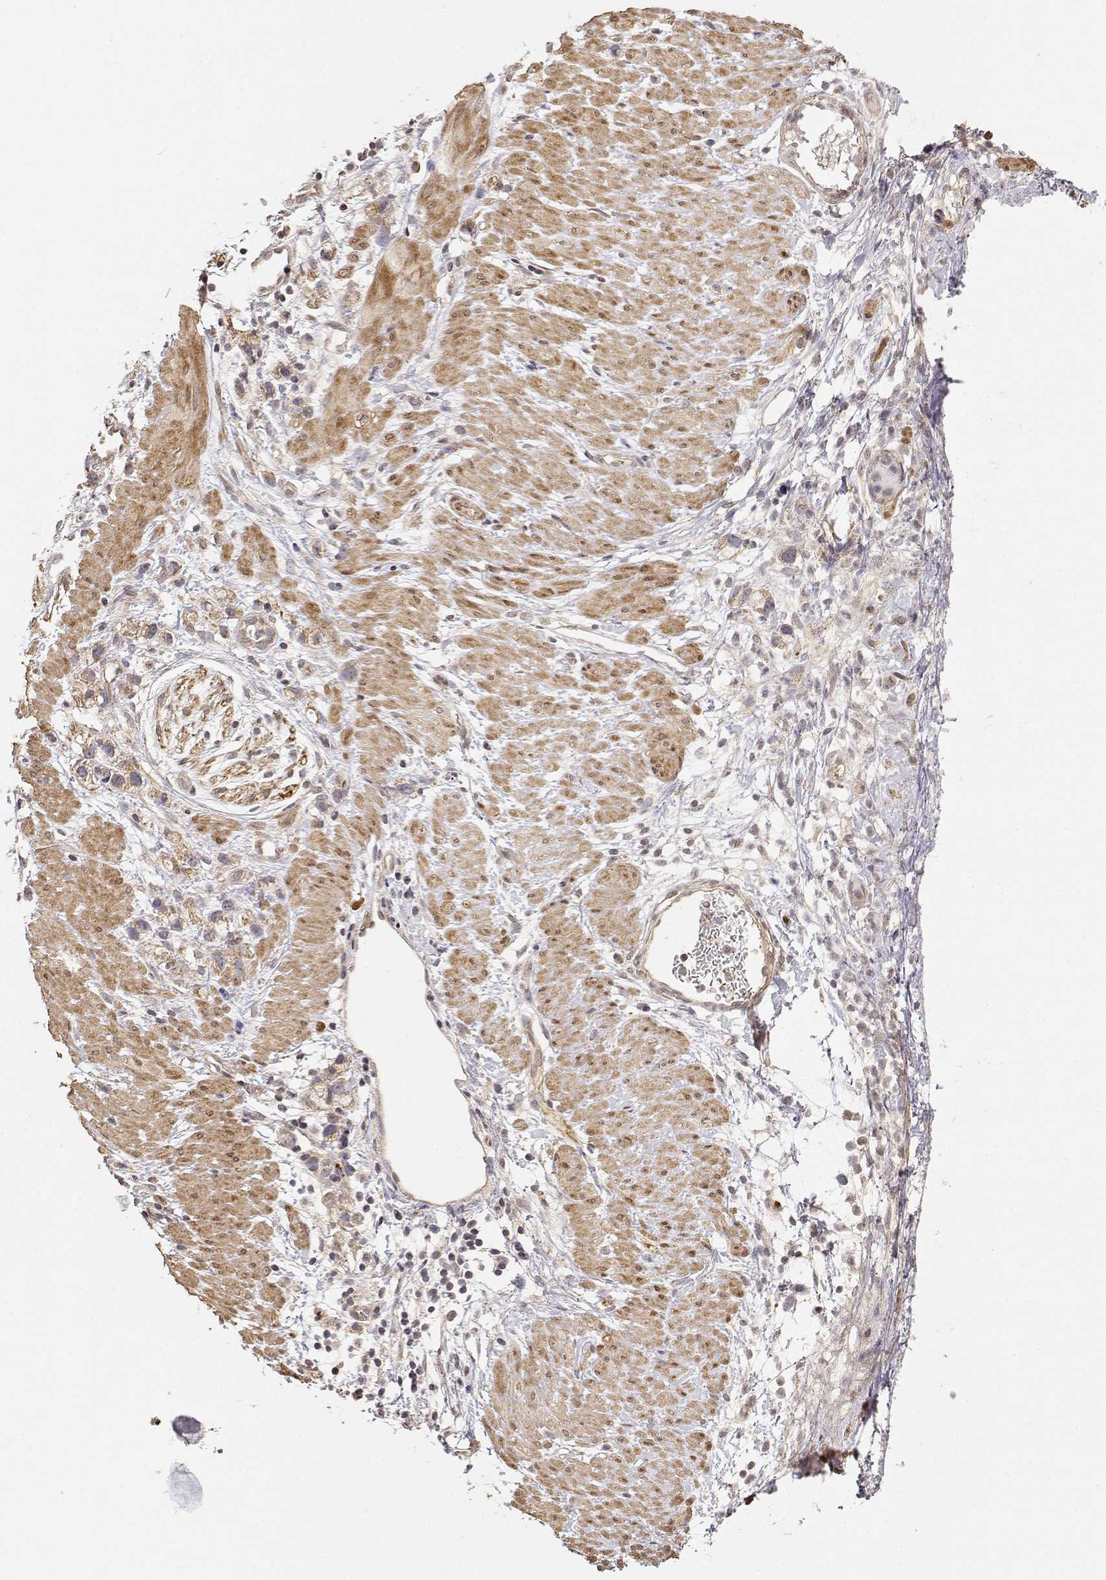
{"staining": {"intensity": "weak", "quantity": ">75%", "location": "cytoplasmic/membranous"}, "tissue": "stomach cancer", "cell_type": "Tumor cells", "image_type": "cancer", "snomed": [{"axis": "morphology", "description": "Adenocarcinoma, NOS"}, {"axis": "topography", "description": "Stomach"}], "caption": "Stomach cancer tissue demonstrates weak cytoplasmic/membranous staining in approximately >75% of tumor cells, visualized by immunohistochemistry.", "gene": "PICK1", "patient": {"sex": "female", "age": 59}}